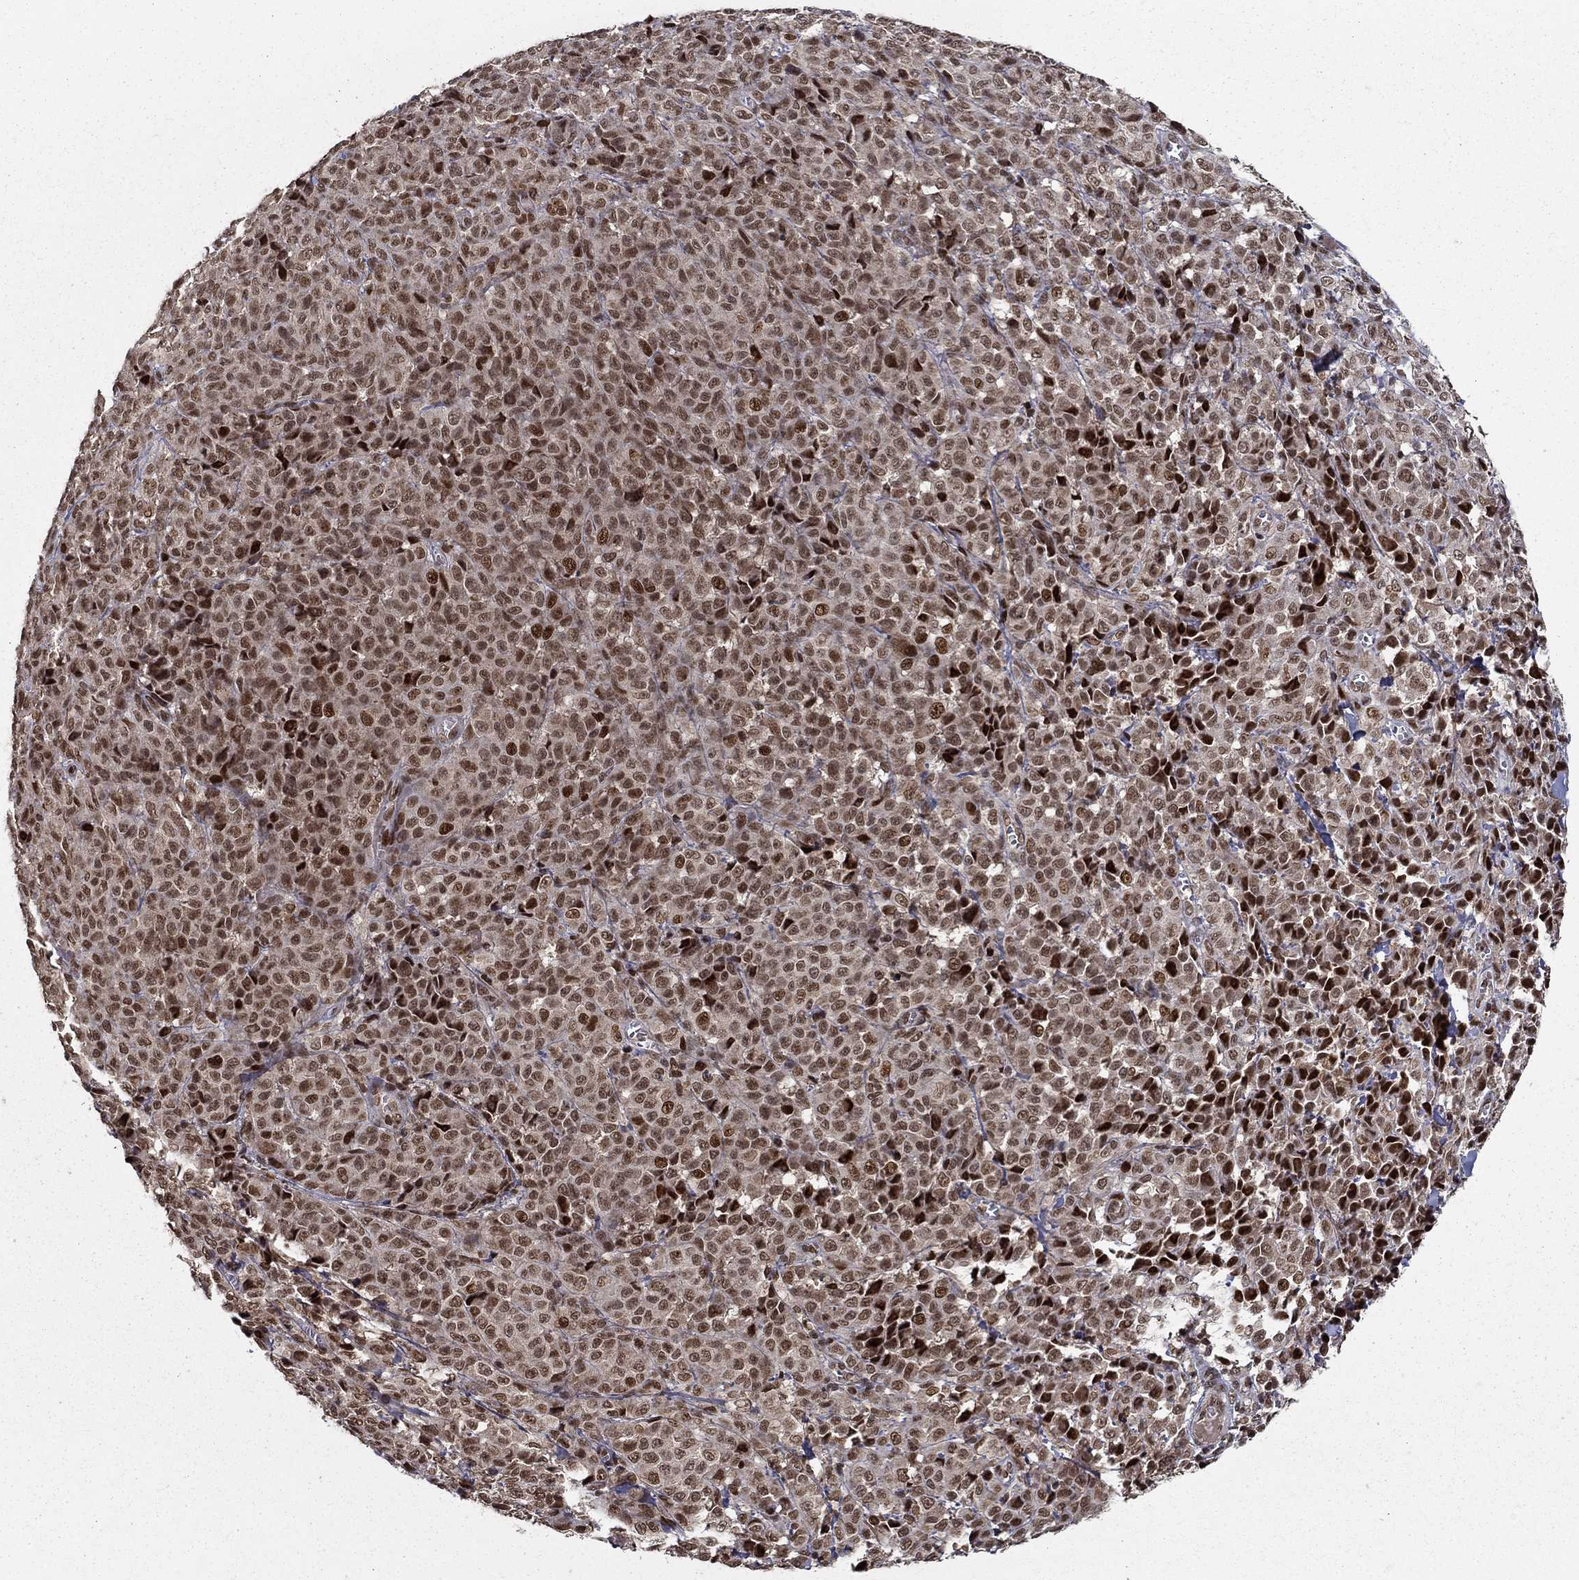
{"staining": {"intensity": "moderate", "quantity": "25%-75%", "location": "nuclear"}, "tissue": "melanoma", "cell_type": "Tumor cells", "image_type": "cancer", "snomed": [{"axis": "morphology", "description": "Malignant melanoma, NOS"}, {"axis": "topography", "description": "Skin"}], "caption": "Human malignant melanoma stained for a protein (brown) displays moderate nuclear positive positivity in about 25%-75% of tumor cells.", "gene": "CDCA7L", "patient": {"sex": "male", "age": 89}}